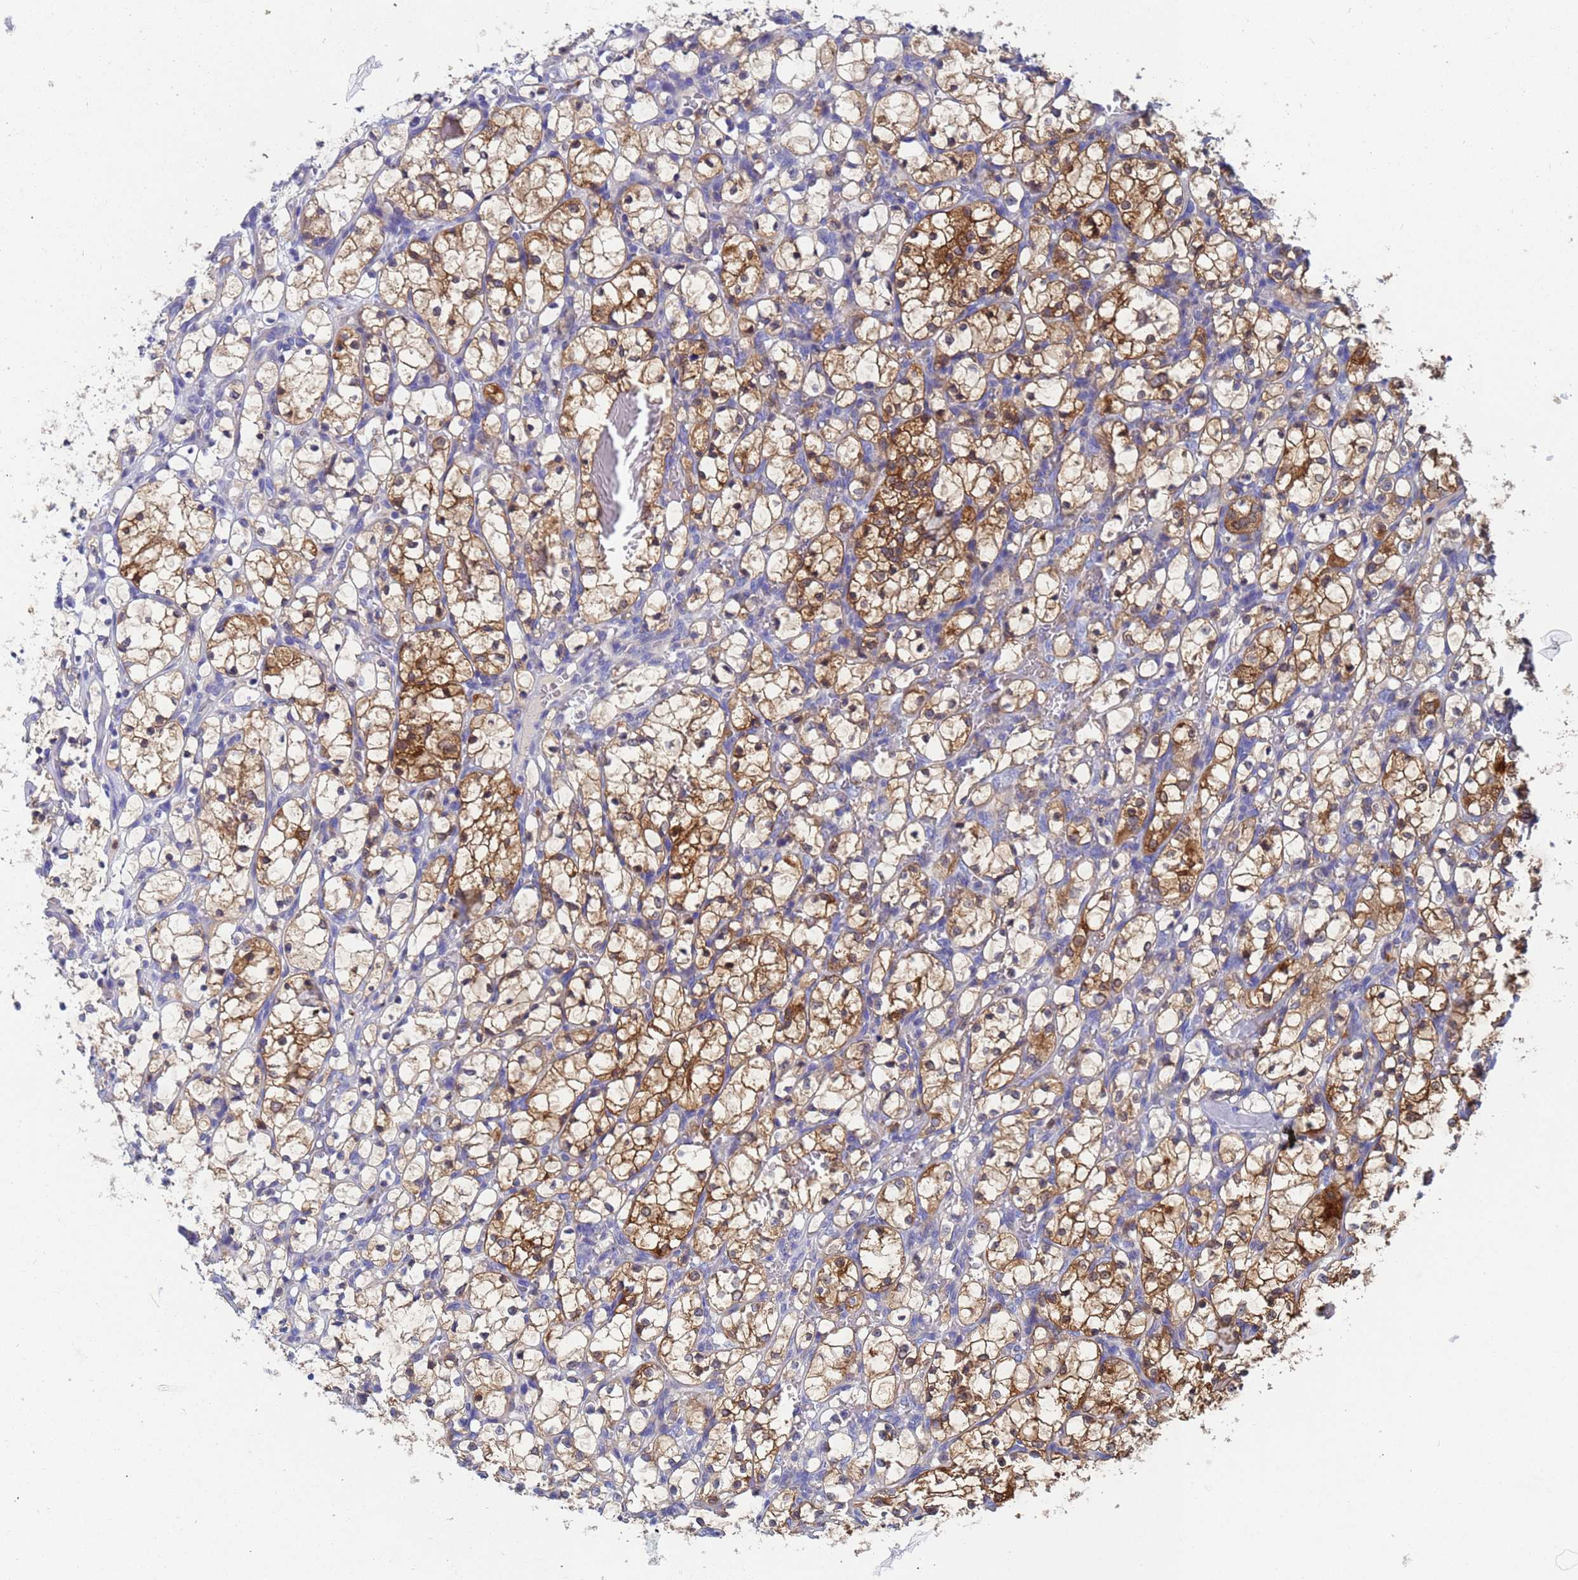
{"staining": {"intensity": "strong", "quantity": "25%-75%", "location": "cytoplasmic/membranous"}, "tissue": "renal cancer", "cell_type": "Tumor cells", "image_type": "cancer", "snomed": [{"axis": "morphology", "description": "Adenocarcinoma, NOS"}, {"axis": "topography", "description": "Kidney"}], "caption": "A high-resolution photomicrograph shows immunohistochemistry (IHC) staining of adenocarcinoma (renal), which displays strong cytoplasmic/membranous positivity in approximately 25%-75% of tumor cells.", "gene": "TTLL11", "patient": {"sex": "female", "age": 69}}